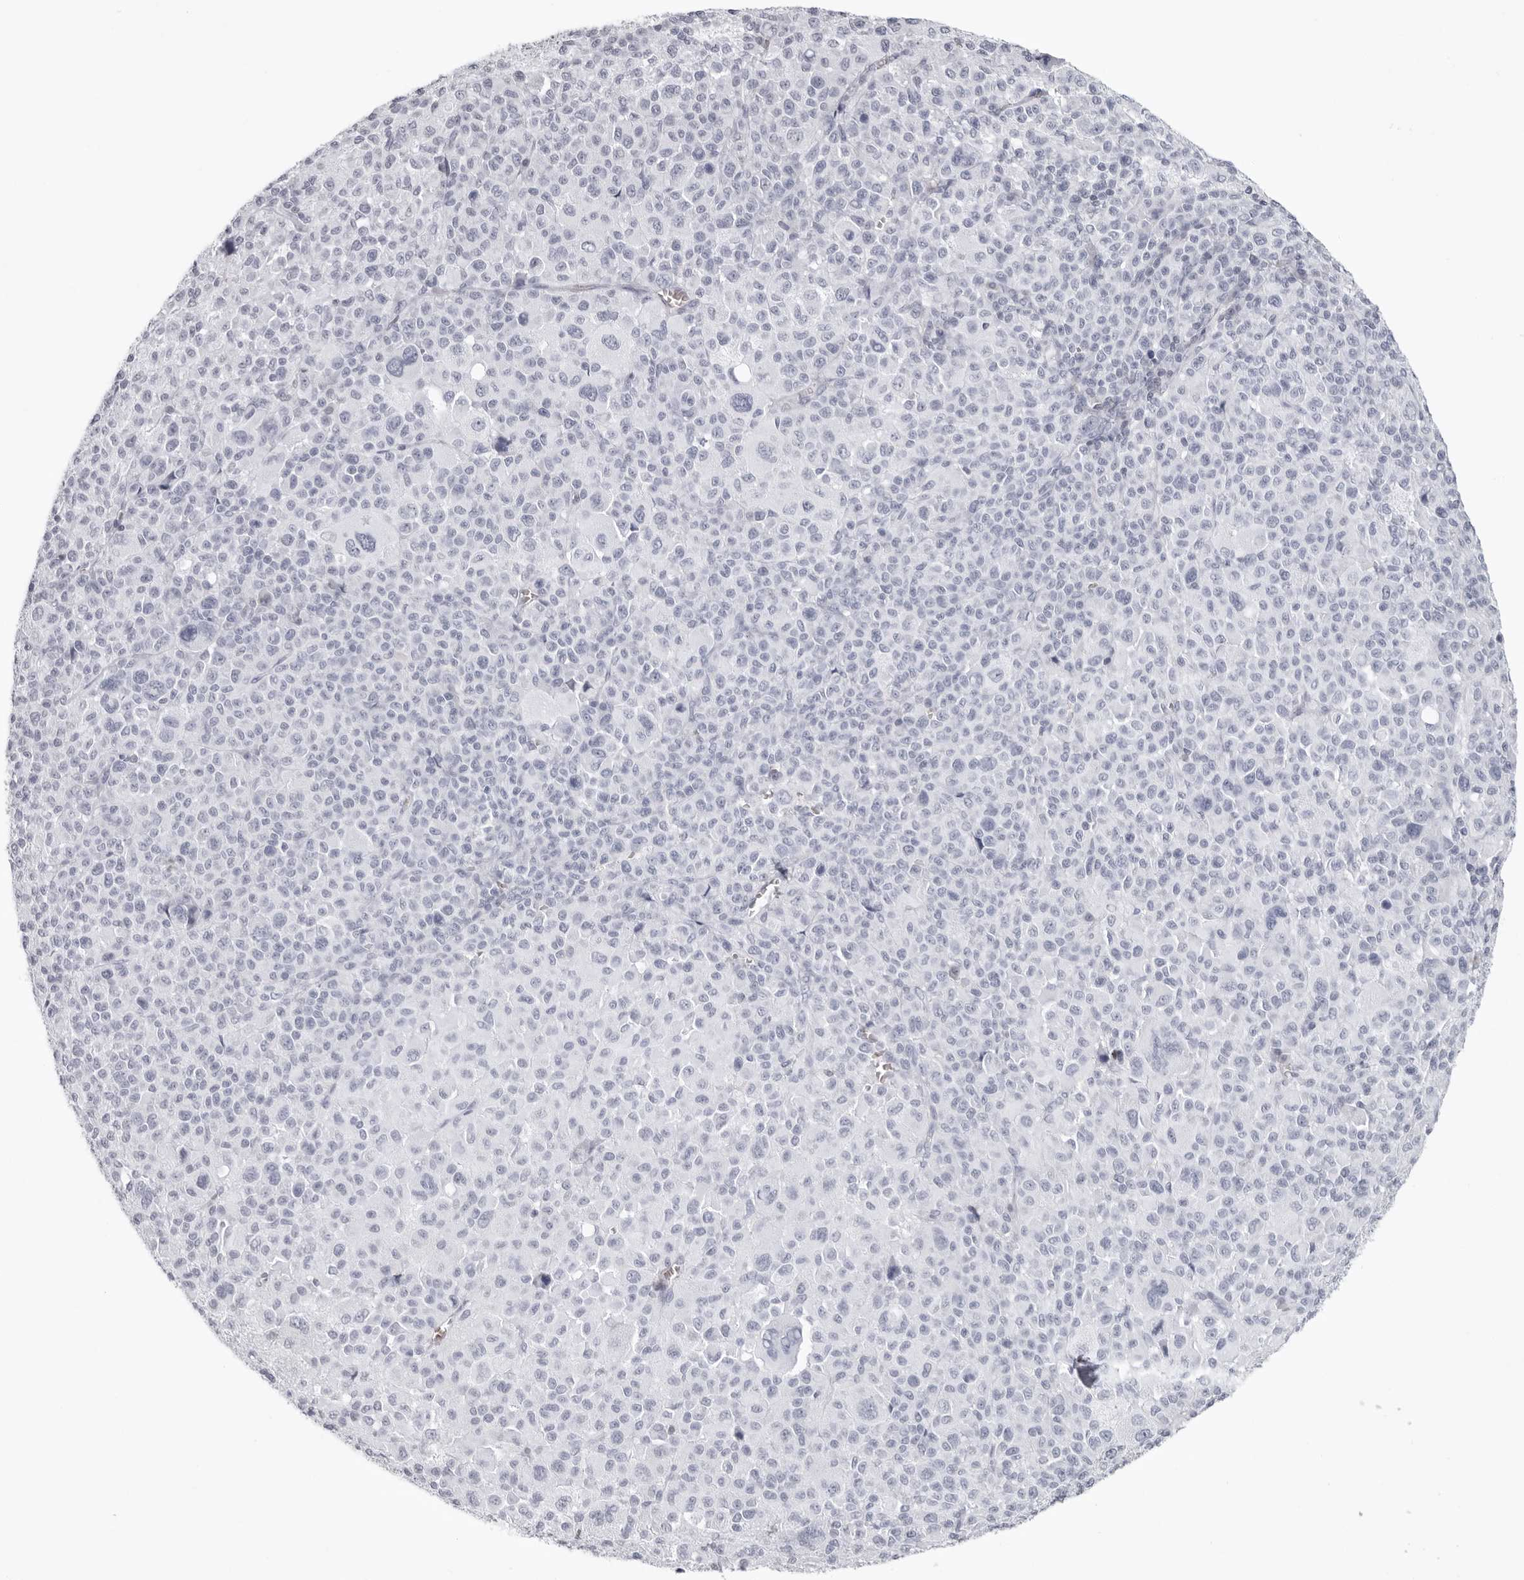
{"staining": {"intensity": "negative", "quantity": "none", "location": "none"}, "tissue": "melanoma", "cell_type": "Tumor cells", "image_type": "cancer", "snomed": [{"axis": "morphology", "description": "Malignant melanoma, Metastatic site"}, {"axis": "topography", "description": "Skin"}], "caption": "IHC of malignant melanoma (metastatic site) shows no expression in tumor cells.", "gene": "EPB41", "patient": {"sex": "female", "age": 74}}